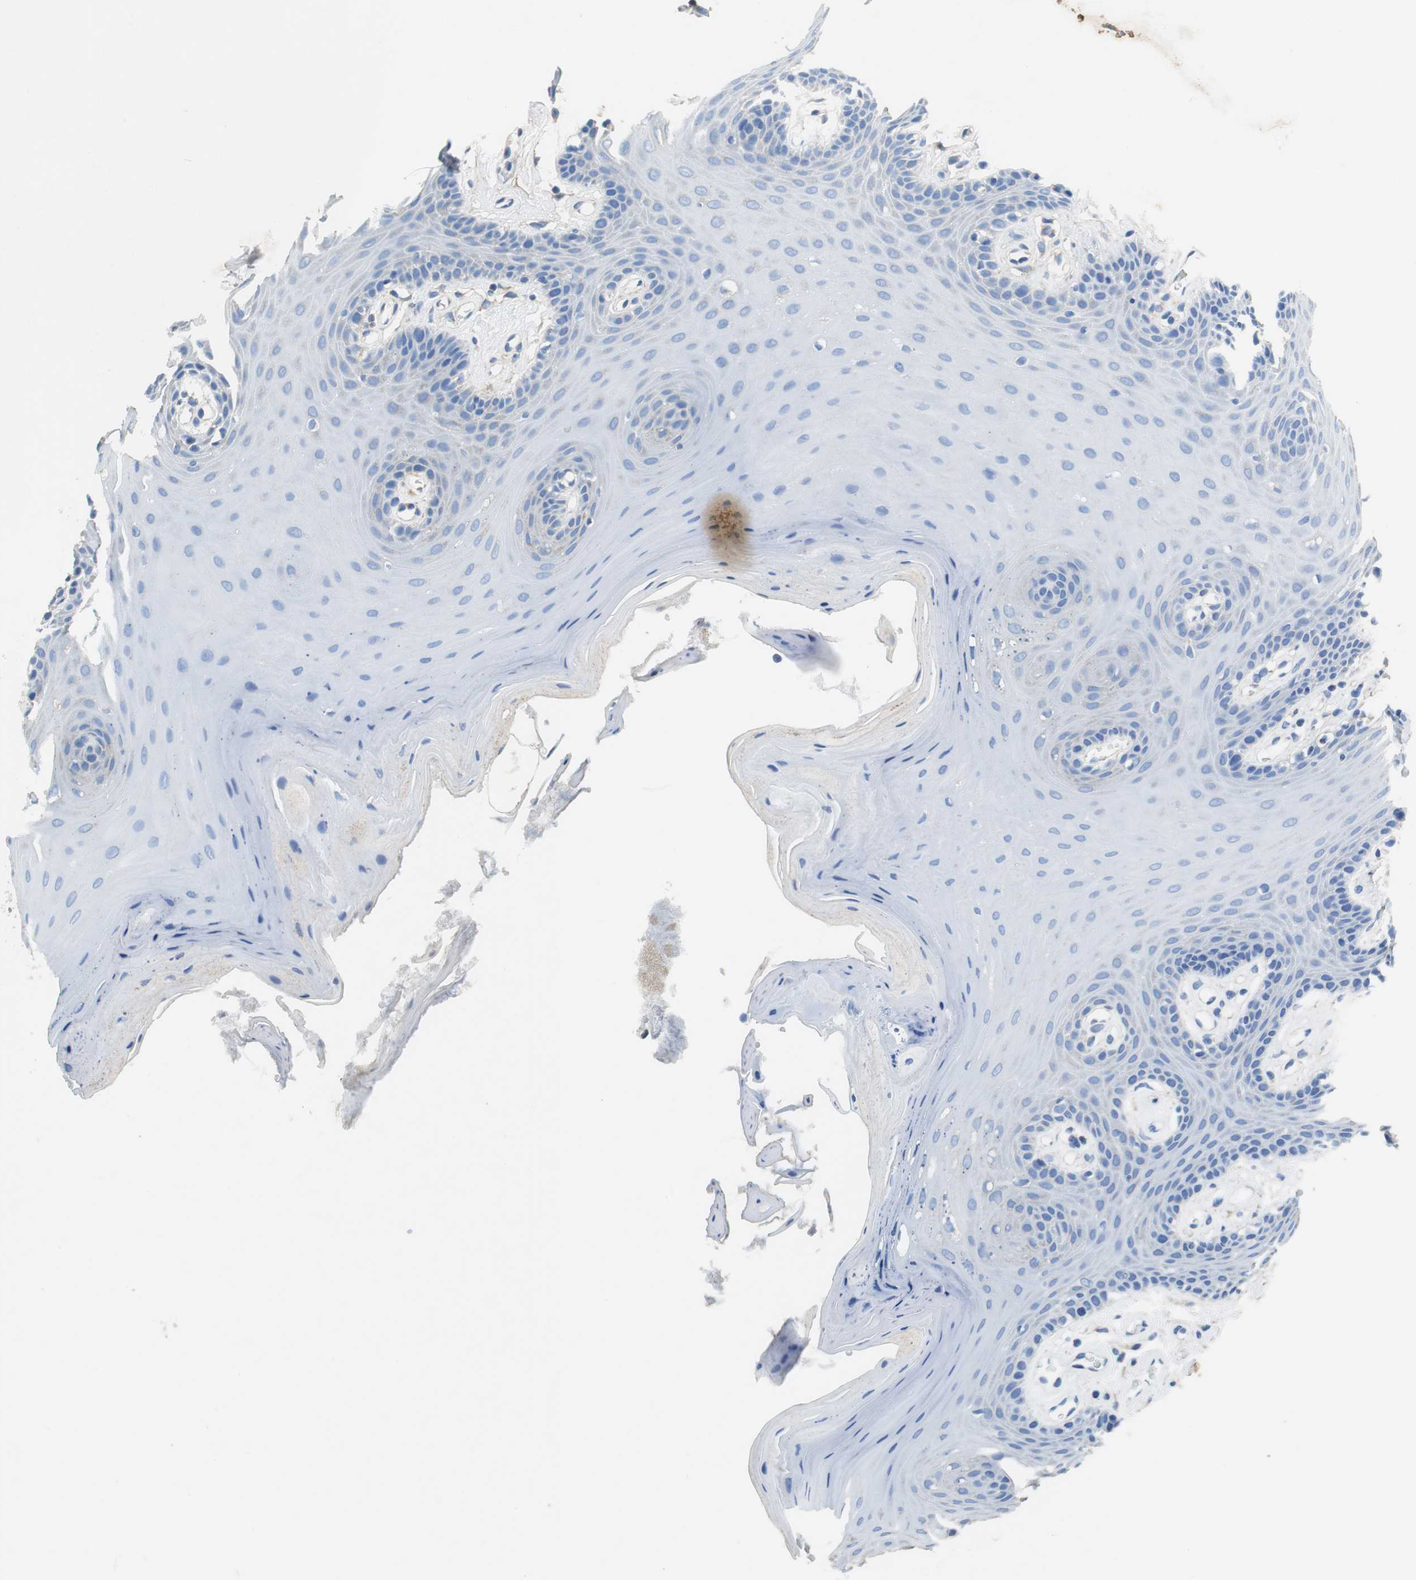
{"staining": {"intensity": "moderate", "quantity": "<25%", "location": "cytoplasmic/membranous"}, "tissue": "oral mucosa", "cell_type": "Squamous epithelial cells", "image_type": "normal", "snomed": [{"axis": "morphology", "description": "Normal tissue, NOS"}, {"axis": "morphology", "description": "Squamous cell carcinoma, NOS"}, {"axis": "topography", "description": "Skeletal muscle"}, {"axis": "topography", "description": "Oral tissue"}, {"axis": "topography", "description": "Head-Neck"}], "caption": "Immunohistochemical staining of benign human oral mucosa shows <25% levels of moderate cytoplasmic/membranous protein expression in approximately <25% of squamous epithelial cells.", "gene": "GSTK1", "patient": {"sex": "male", "age": 71}}